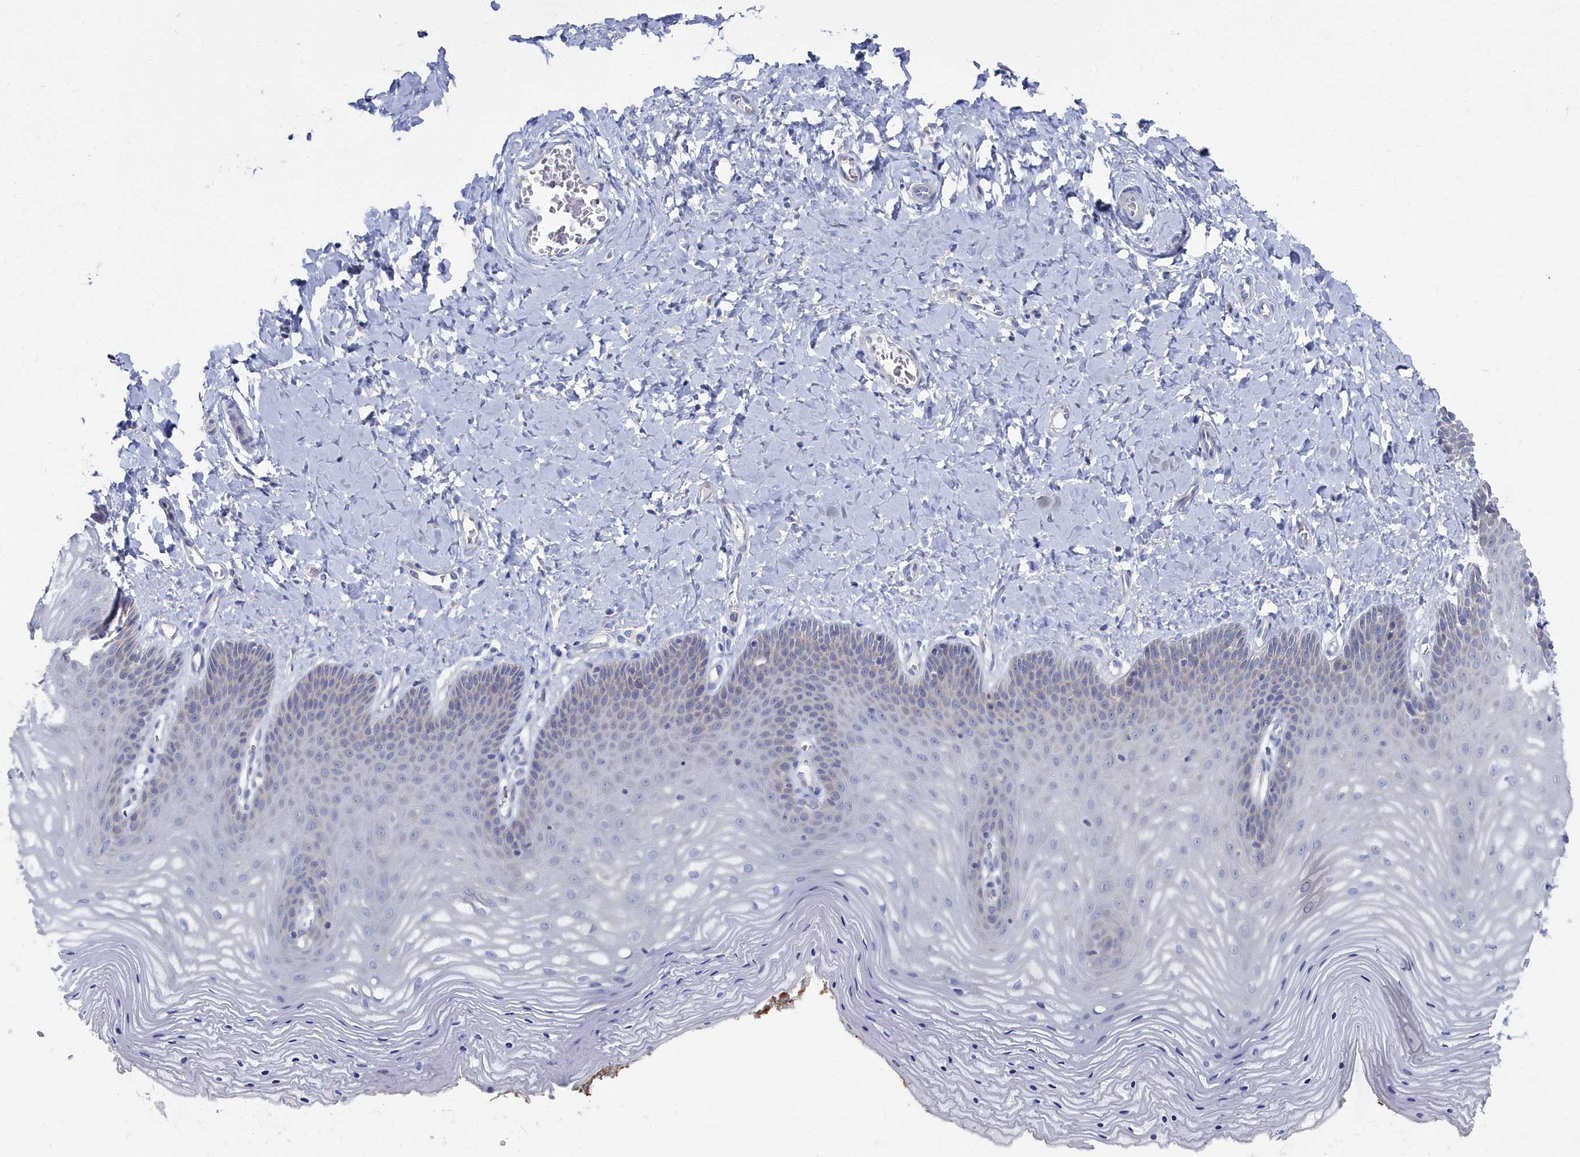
{"staining": {"intensity": "negative", "quantity": "none", "location": "none"}, "tissue": "vagina", "cell_type": "Squamous epithelial cells", "image_type": "normal", "snomed": [{"axis": "morphology", "description": "Normal tissue, NOS"}, {"axis": "topography", "description": "Vagina"}], "caption": "Immunohistochemistry of benign vagina exhibits no expression in squamous epithelial cells.", "gene": "CCDC149", "patient": {"sex": "female", "age": 65}}